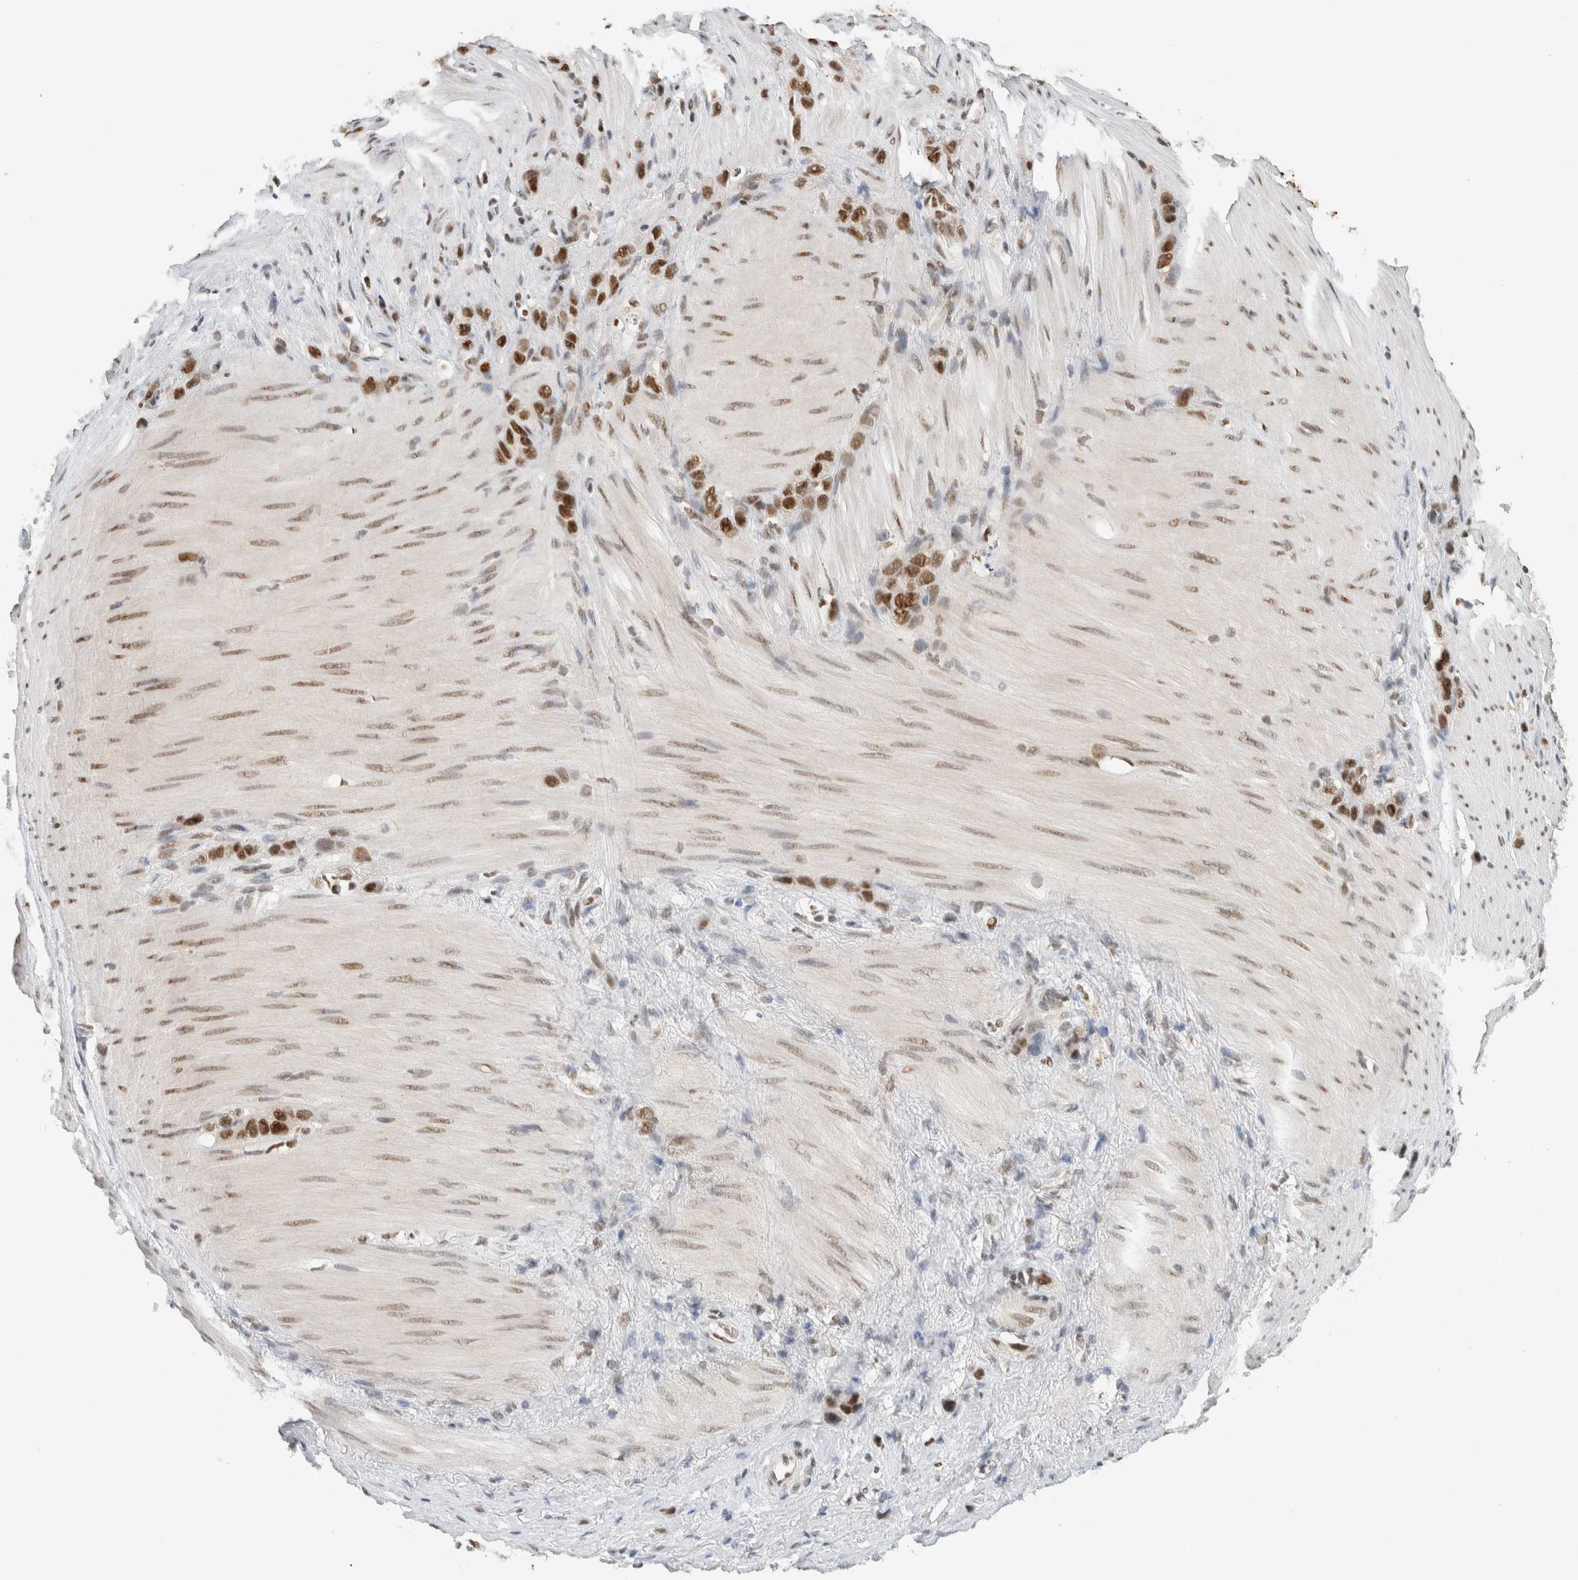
{"staining": {"intensity": "strong", "quantity": ">75%", "location": "nuclear"}, "tissue": "stomach cancer", "cell_type": "Tumor cells", "image_type": "cancer", "snomed": [{"axis": "morphology", "description": "Normal tissue, NOS"}, {"axis": "morphology", "description": "Adenocarcinoma, NOS"}, {"axis": "morphology", "description": "Adenocarcinoma, High grade"}, {"axis": "topography", "description": "Stomach, upper"}, {"axis": "topography", "description": "Stomach"}], "caption": "Protein staining reveals strong nuclear staining in about >75% of tumor cells in stomach adenocarcinoma. The staining was performed using DAB, with brown indicating positive protein expression. Nuclei are stained blue with hematoxylin.", "gene": "DDX42", "patient": {"sex": "female", "age": 65}}